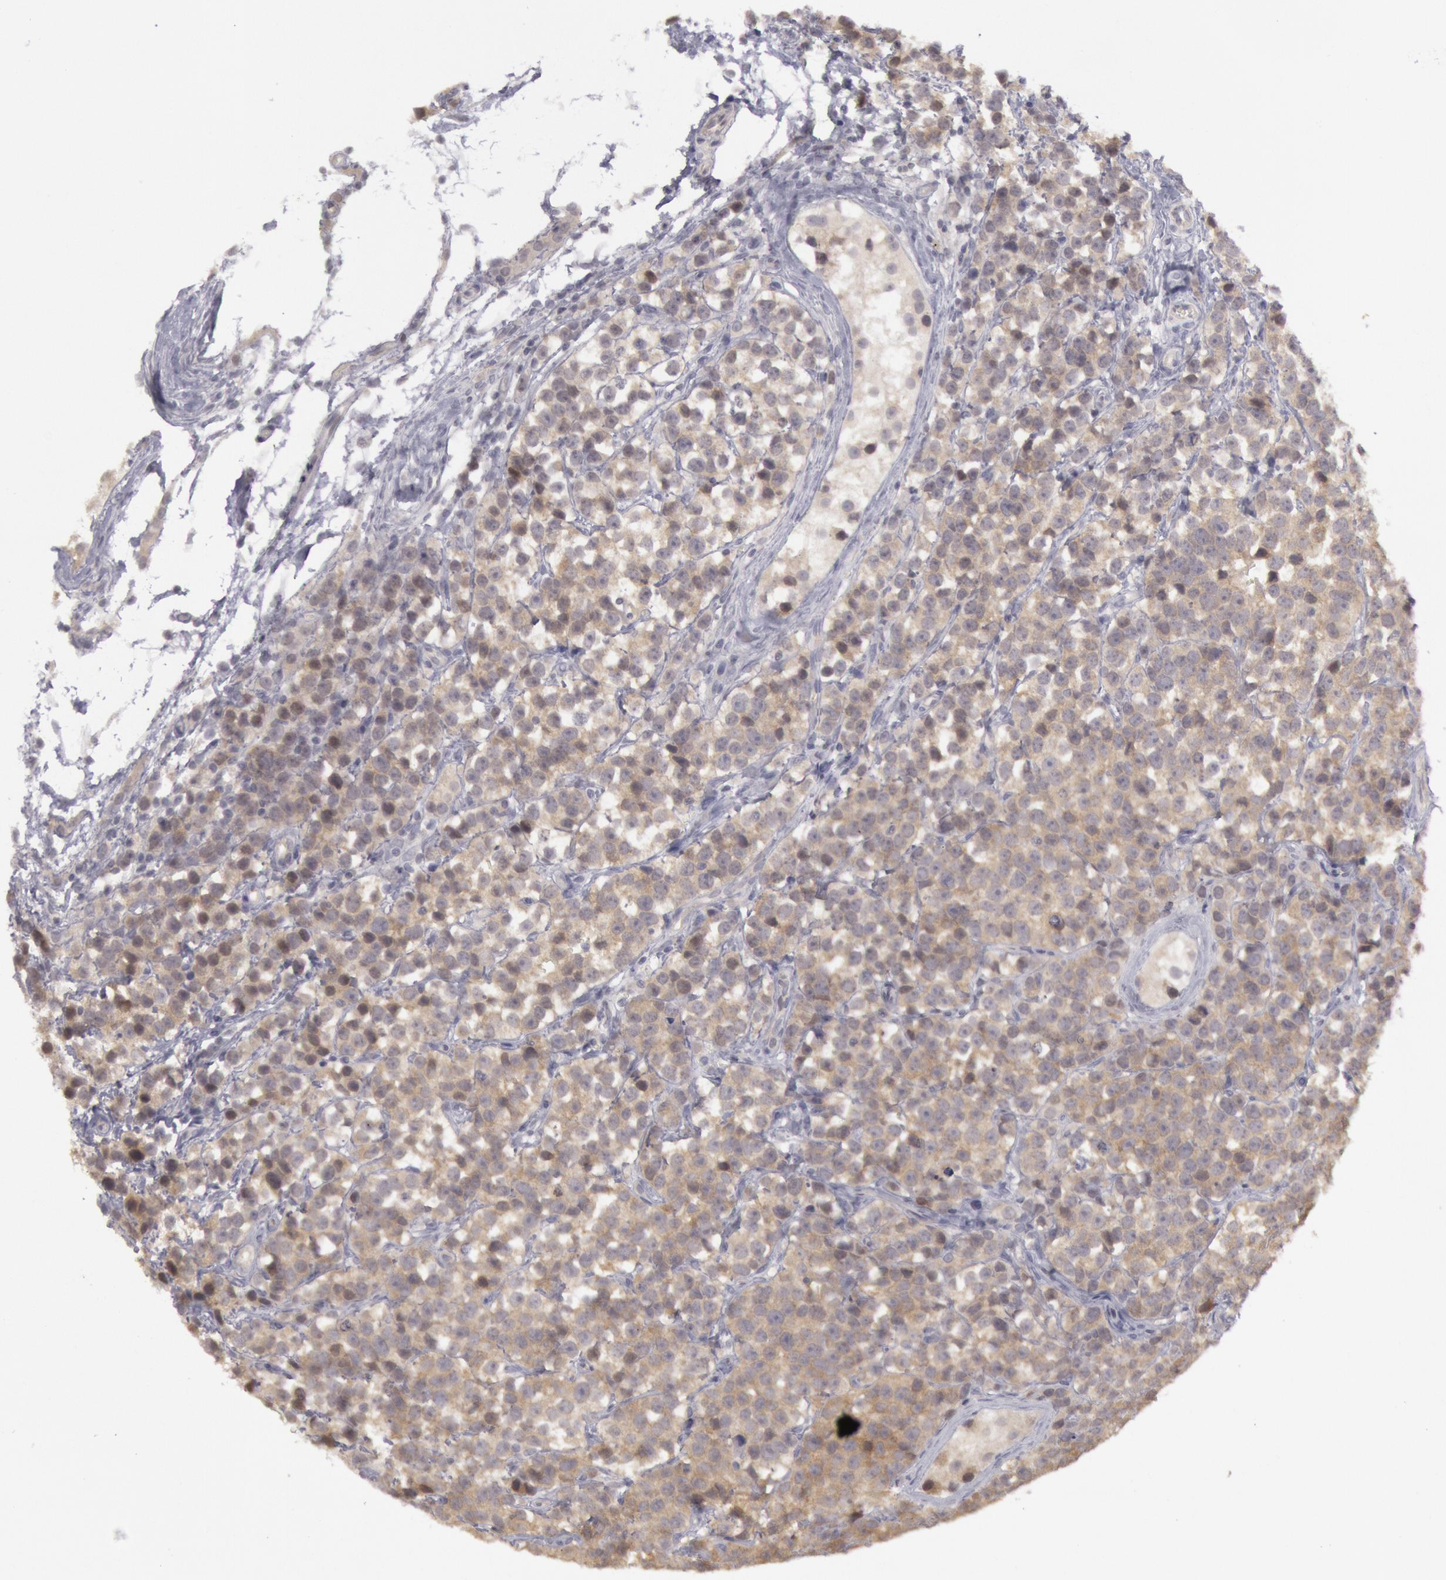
{"staining": {"intensity": "weak", "quantity": "25%-75%", "location": "cytoplasmic/membranous"}, "tissue": "testis cancer", "cell_type": "Tumor cells", "image_type": "cancer", "snomed": [{"axis": "morphology", "description": "Seminoma, NOS"}, {"axis": "topography", "description": "Testis"}], "caption": "Immunohistochemistry image of neoplastic tissue: testis cancer stained using immunohistochemistry displays low levels of weak protein expression localized specifically in the cytoplasmic/membranous of tumor cells, appearing as a cytoplasmic/membranous brown color.", "gene": "JOSD1", "patient": {"sex": "male", "age": 25}}